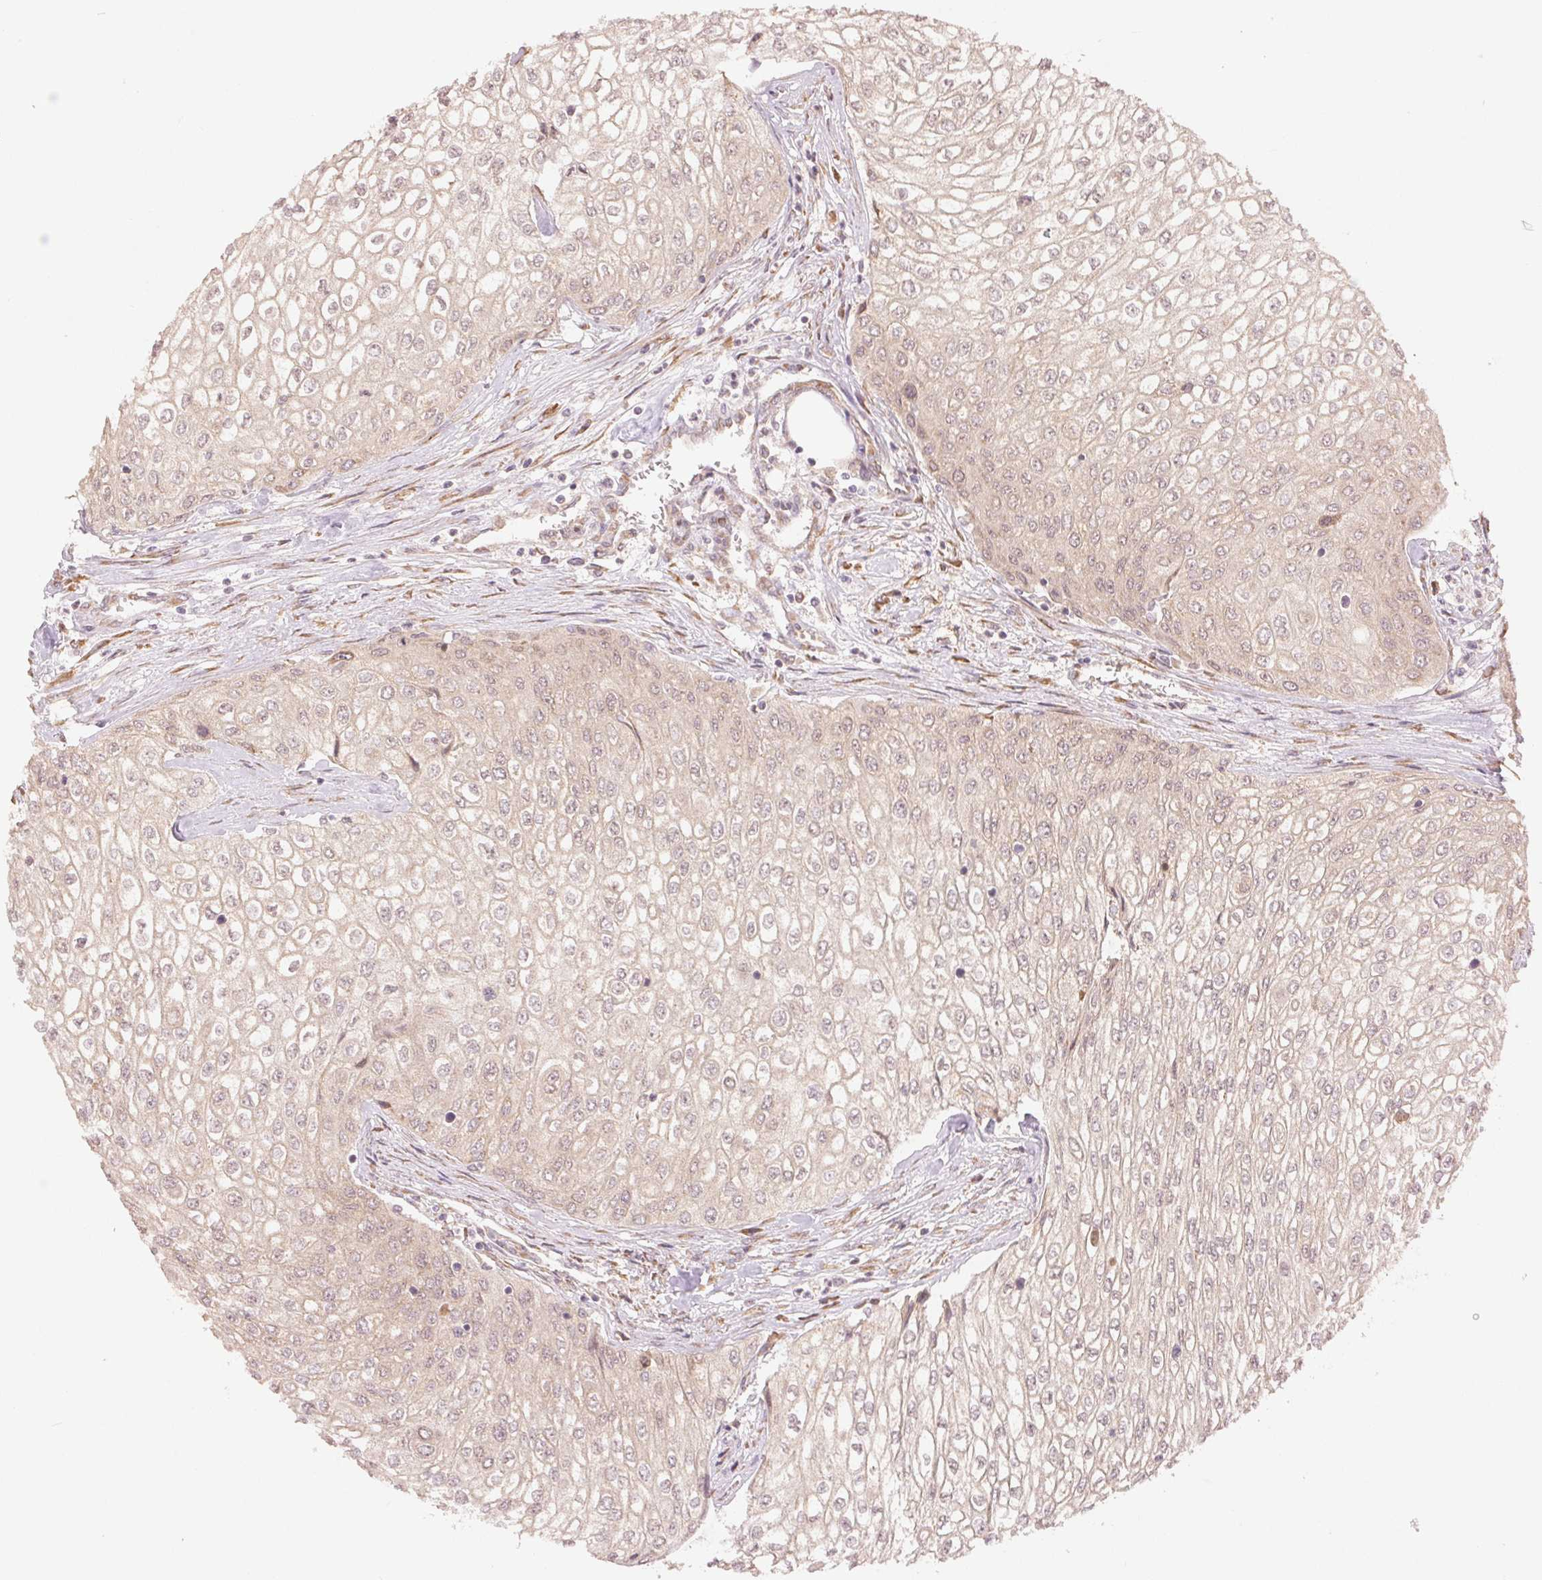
{"staining": {"intensity": "weak", "quantity": "<25%", "location": "cytoplasmic/membranous"}, "tissue": "urothelial cancer", "cell_type": "Tumor cells", "image_type": "cancer", "snomed": [{"axis": "morphology", "description": "Urothelial carcinoma, High grade"}, {"axis": "topography", "description": "Urinary bladder"}], "caption": "Urothelial cancer was stained to show a protein in brown. There is no significant positivity in tumor cells.", "gene": "SLC20A1", "patient": {"sex": "male", "age": 62}}